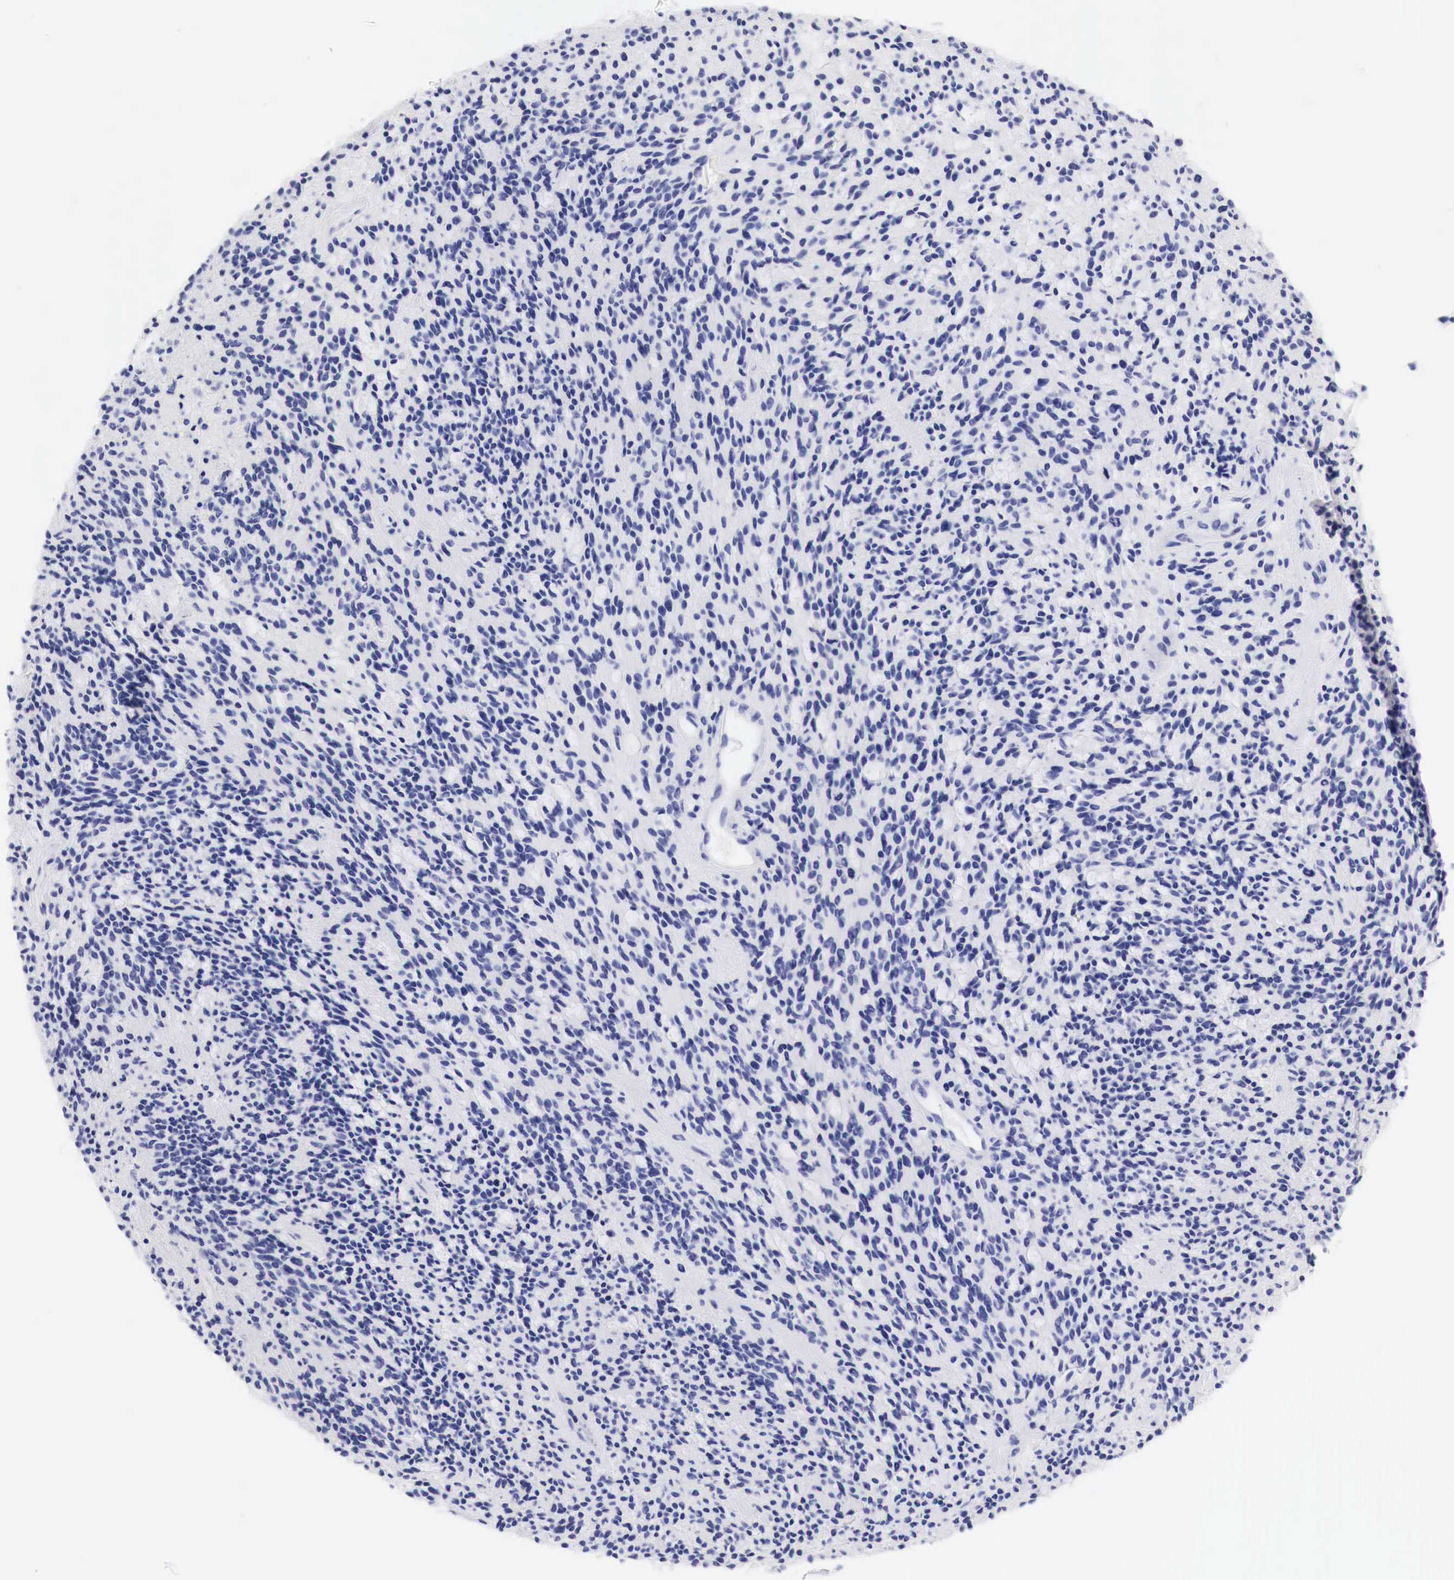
{"staining": {"intensity": "negative", "quantity": "none", "location": "none"}, "tissue": "glioma", "cell_type": "Tumor cells", "image_type": "cancer", "snomed": [{"axis": "morphology", "description": "Glioma, malignant, High grade"}, {"axis": "topography", "description": "Brain"}], "caption": "An IHC photomicrograph of glioma is shown. There is no staining in tumor cells of glioma. (Immunohistochemistry, brightfield microscopy, high magnification).", "gene": "TYR", "patient": {"sex": "female", "age": 13}}